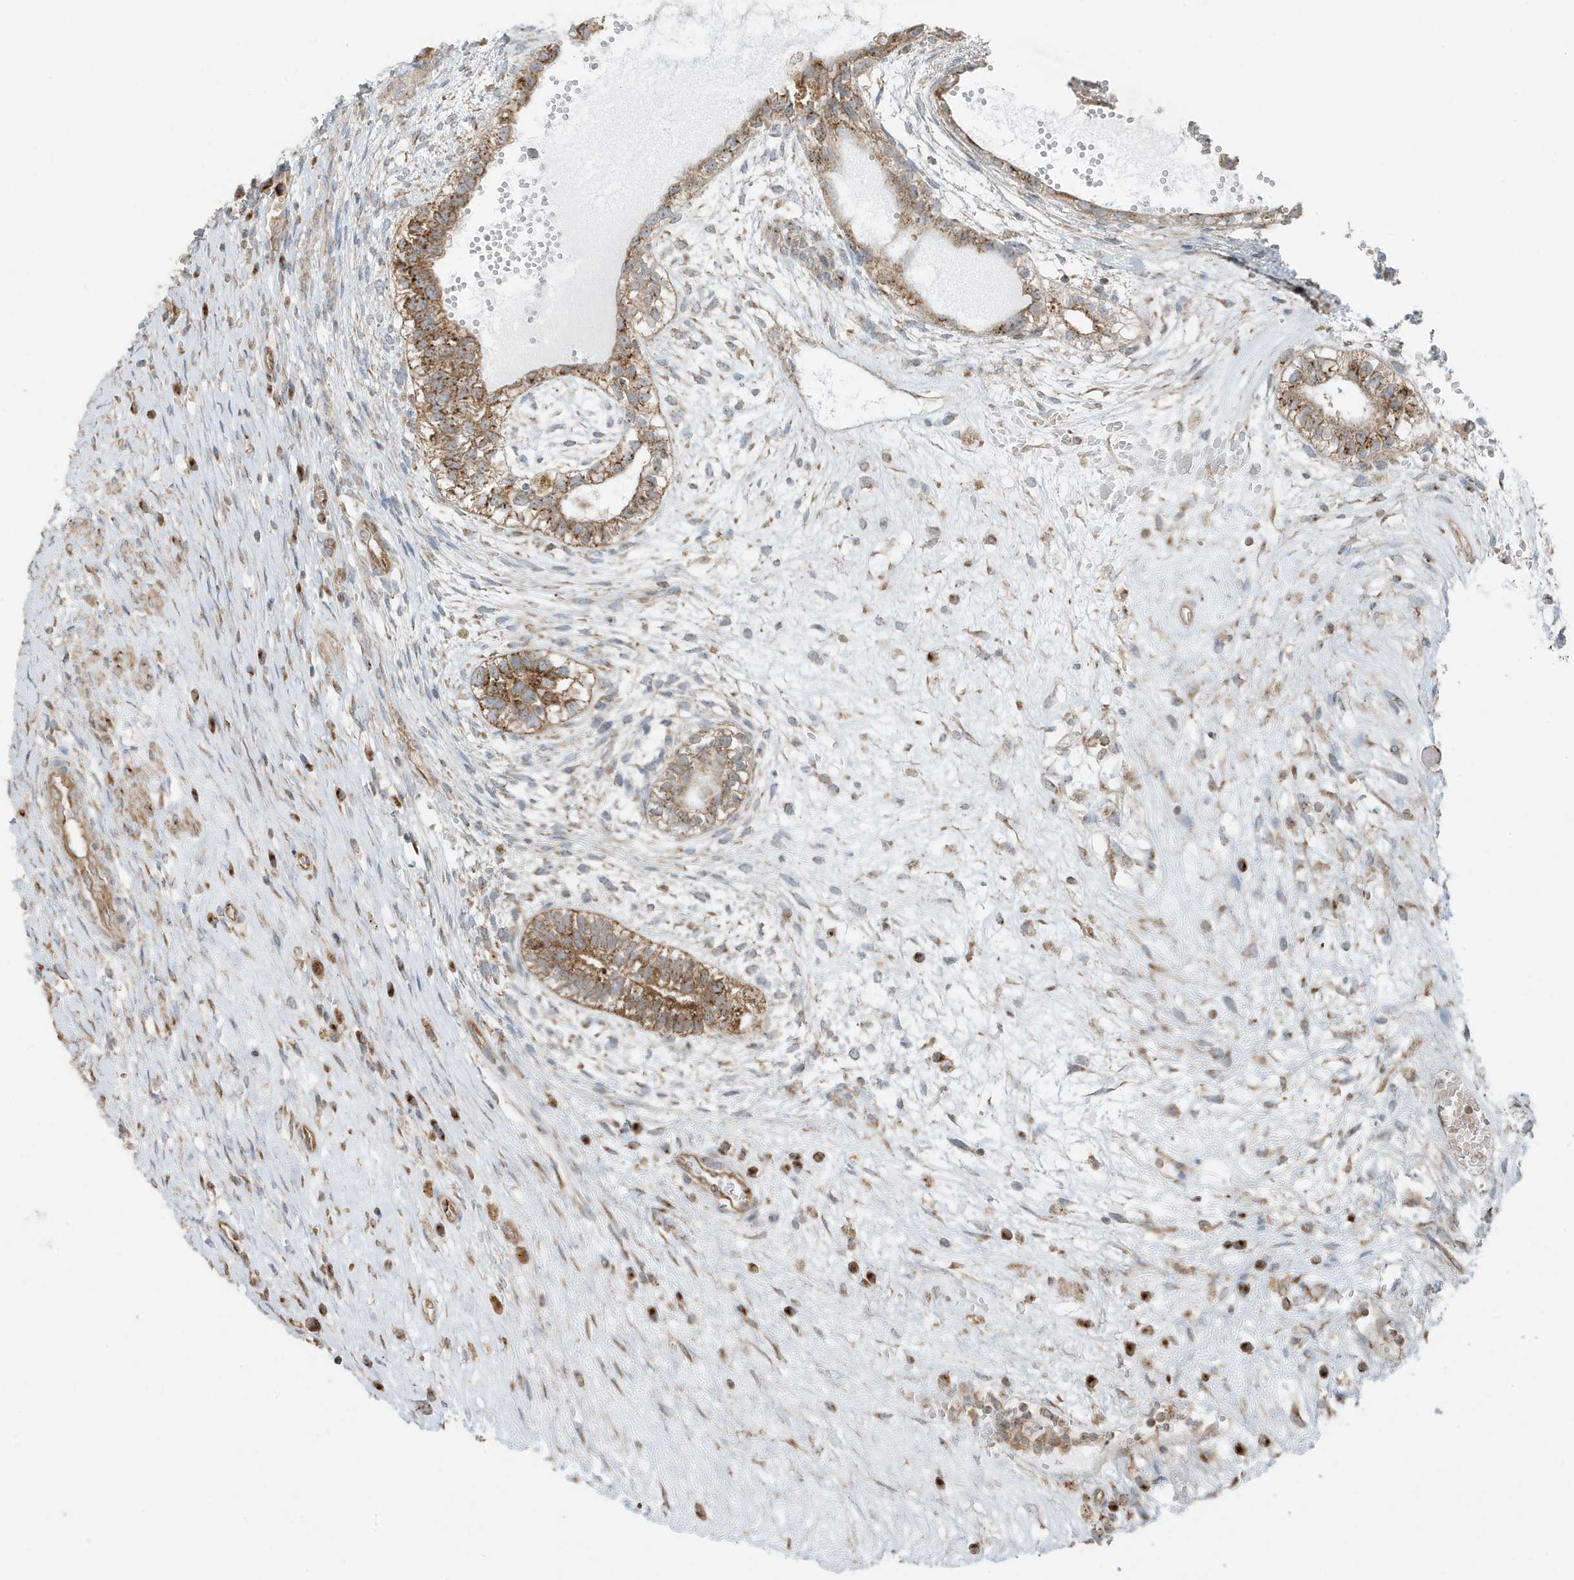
{"staining": {"intensity": "moderate", "quantity": ">75%", "location": "cytoplasmic/membranous"}, "tissue": "testis cancer", "cell_type": "Tumor cells", "image_type": "cancer", "snomed": [{"axis": "morphology", "description": "Carcinoma, Embryonal, NOS"}, {"axis": "topography", "description": "Testis"}], "caption": "Human embryonal carcinoma (testis) stained with a brown dye displays moderate cytoplasmic/membranous positive staining in about >75% of tumor cells.", "gene": "GOLGA4", "patient": {"sex": "male", "age": 26}}